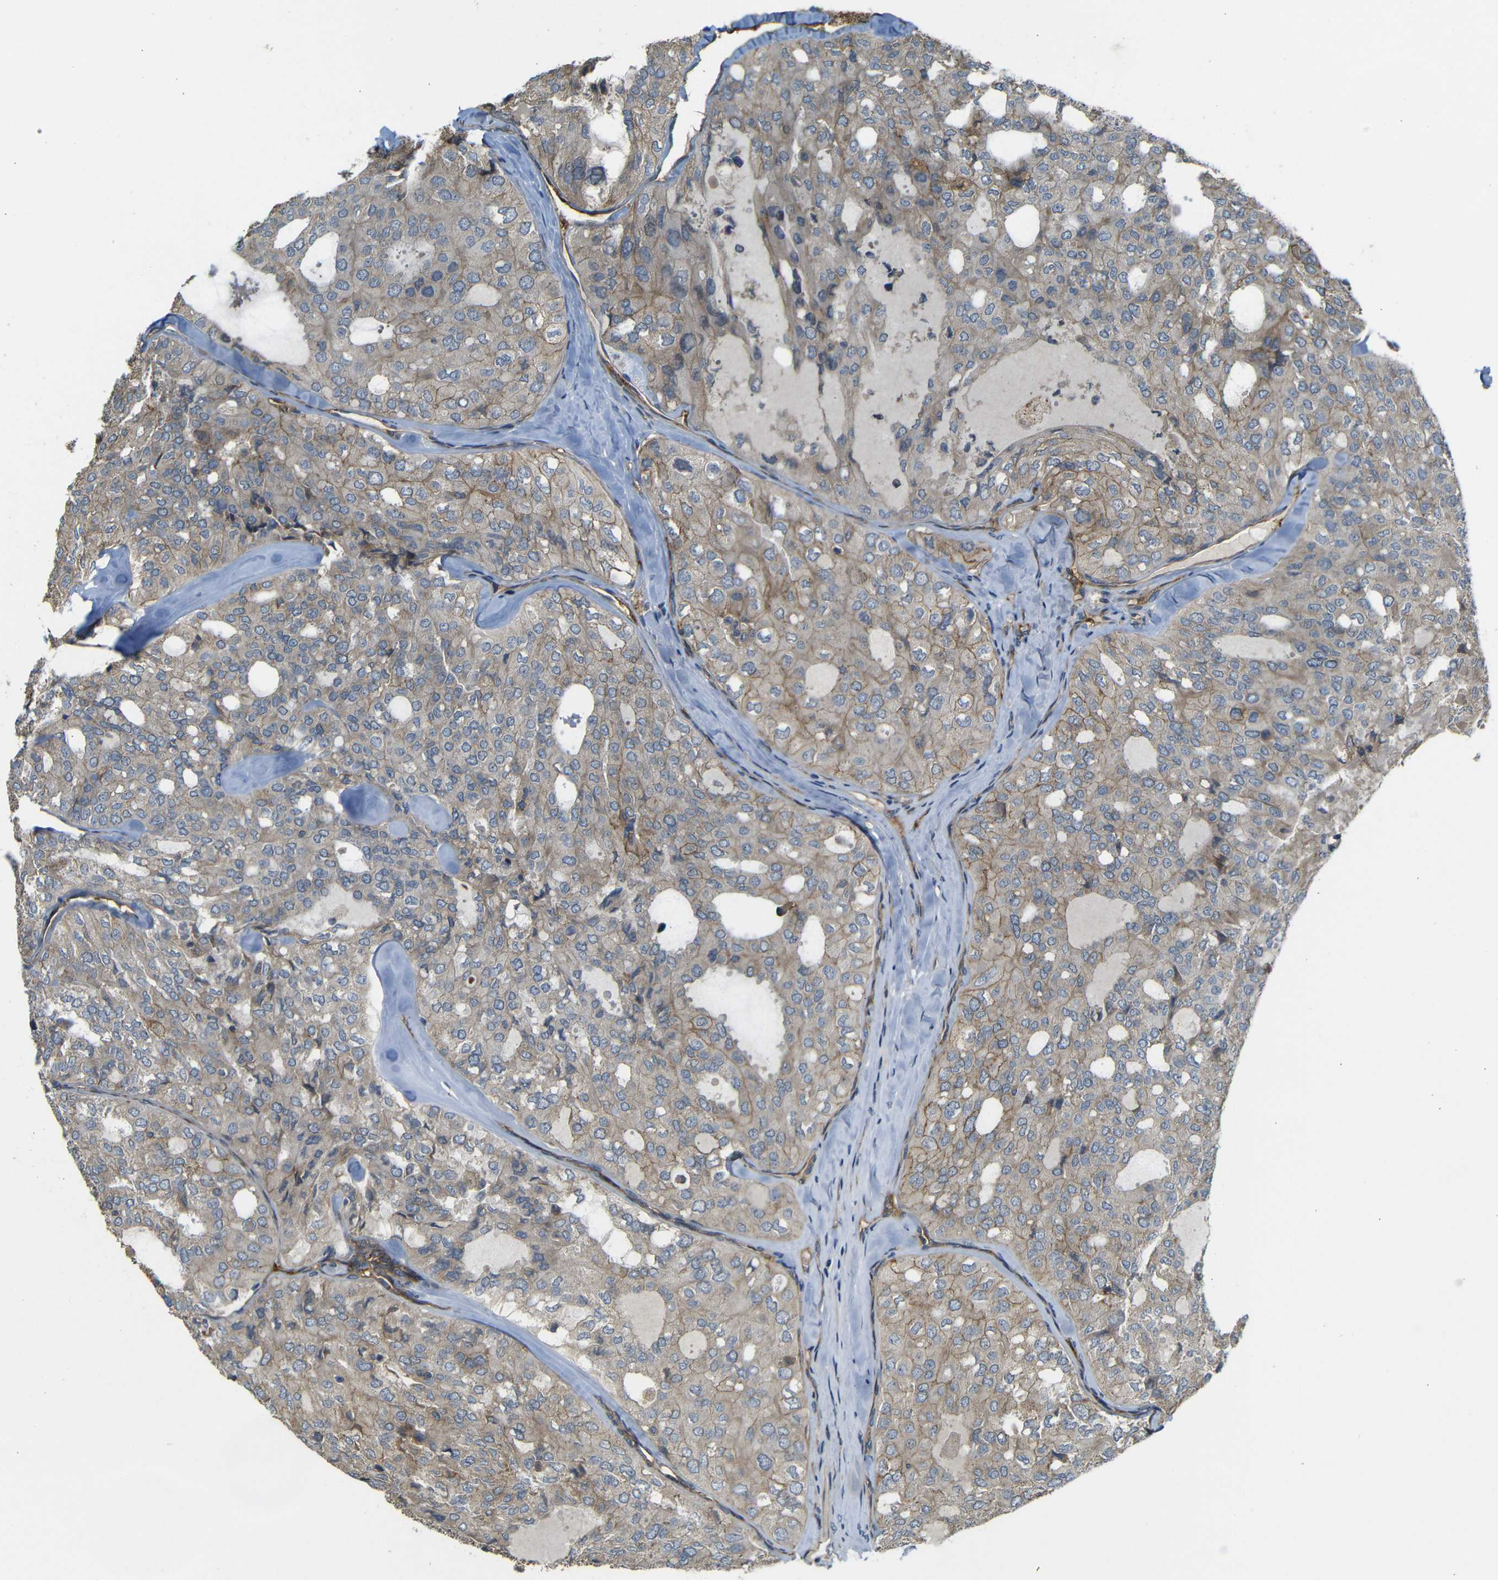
{"staining": {"intensity": "weak", "quantity": ">75%", "location": "cytoplasmic/membranous"}, "tissue": "thyroid cancer", "cell_type": "Tumor cells", "image_type": "cancer", "snomed": [{"axis": "morphology", "description": "Follicular adenoma carcinoma, NOS"}, {"axis": "topography", "description": "Thyroid gland"}], "caption": "IHC staining of thyroid follicular adenoma carcinoma, which reveals low levels of weak cytoplasmic/membranous positivity in about >75% of tumor cells indicating weak cytoplasmic/membranous protein positivity. The staining was performed using DAB (brown) for protein detection and nuclei were counterstained in hematoxylin (blue).", "gene": "RELL1", "patient": {"sex": "male", "age": 75}}